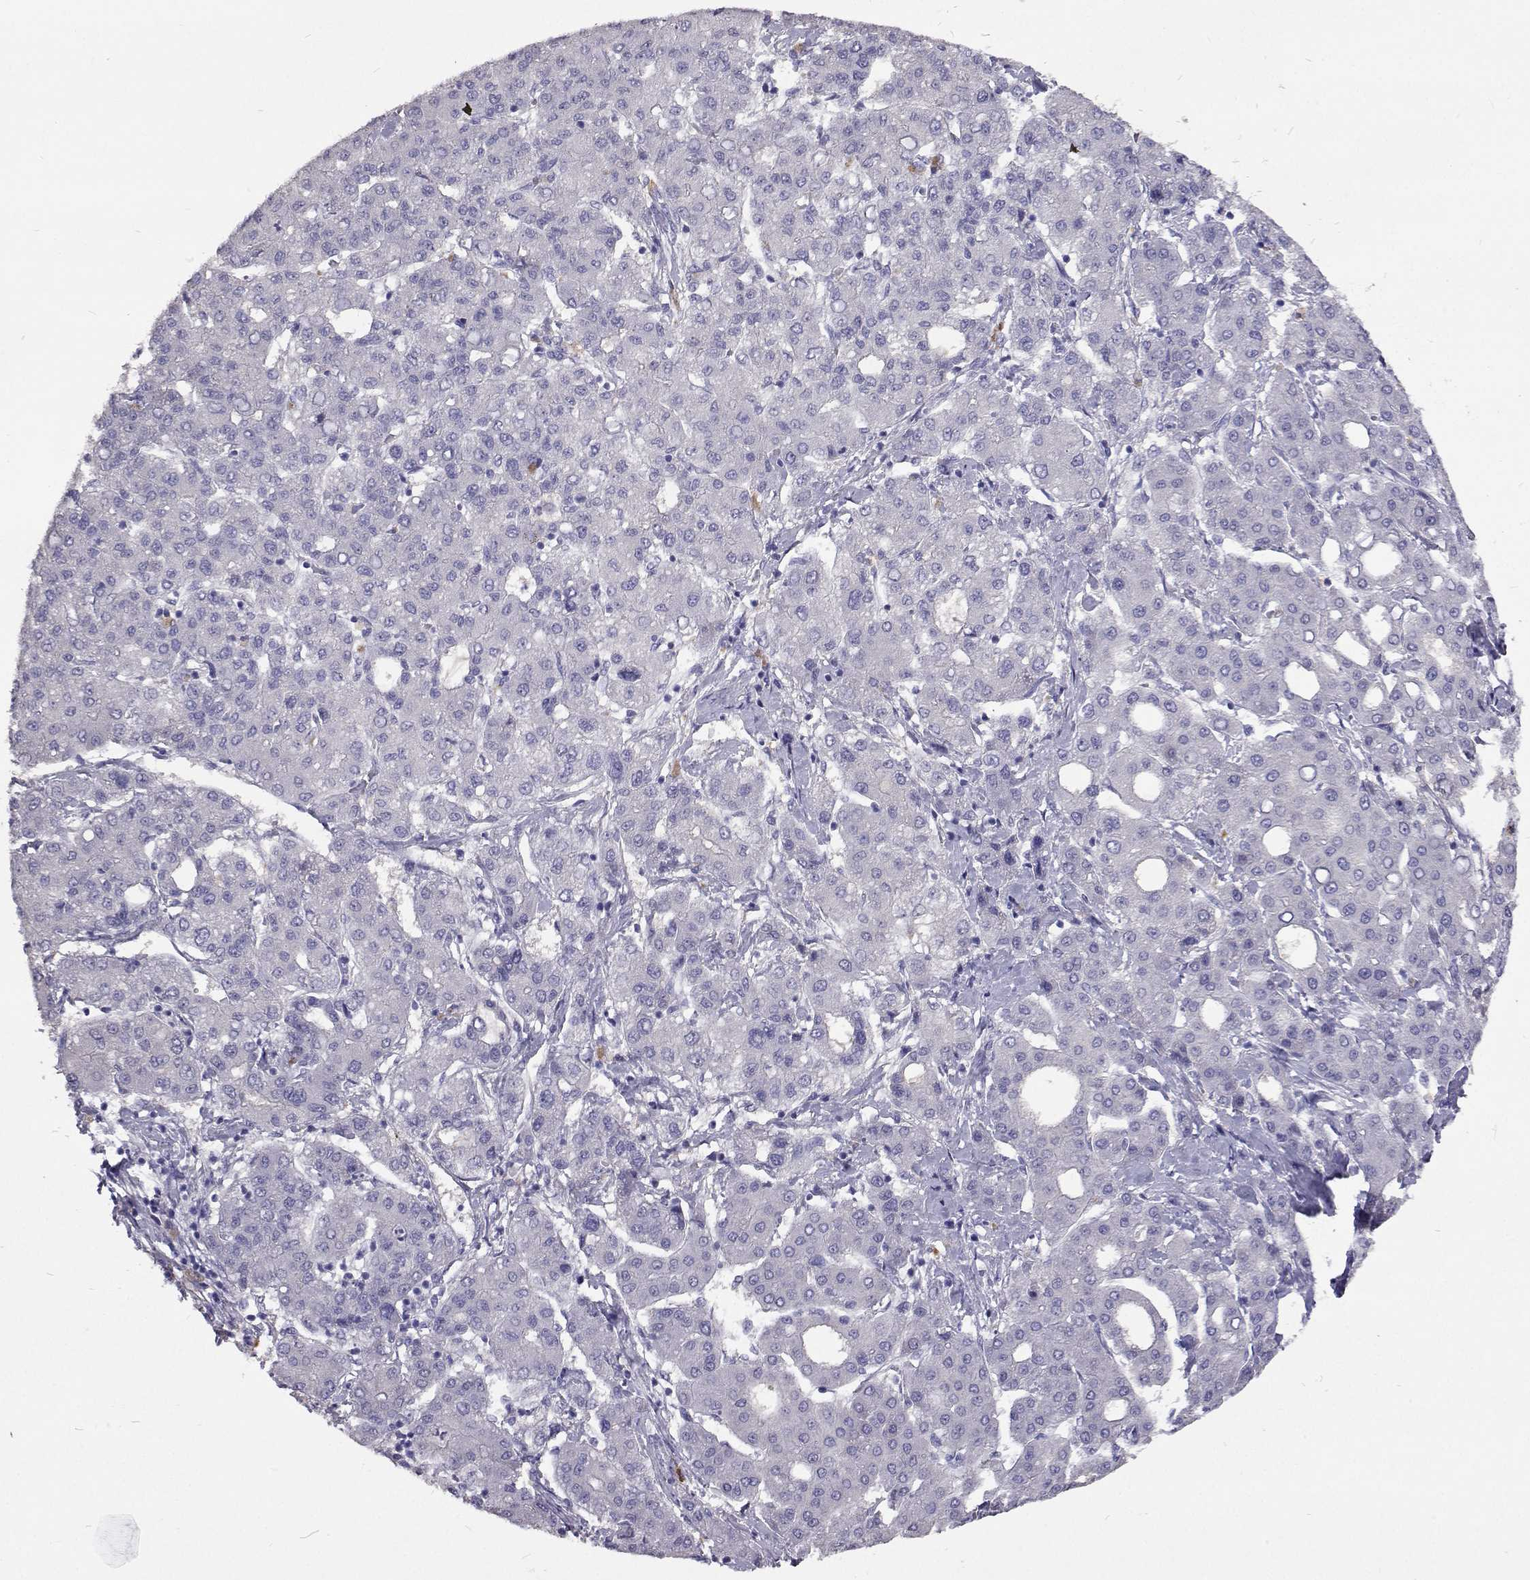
{"staining": {"intensity": "negative", "quantity": "none", "location": "none"}, "tissue": "liver cancer", "cell_type": "Tumor cells", "image_type": "cancer", "snomed": [{"axis": "morphology", "description": "Carcinoma, Hepatocellular, NOS"}, {"axis": "topography", "description": "Liver"}], "caption": "Histopathology image shows no protein staining in tumor cells of liver hepatocellular carcinoma tissue. (DAB immunohistochemistry (IHC) visualized using brightfield microscopy, high magnification).", "gene": "CFAP44", "patient": {"sex": "male", "age": 65}}